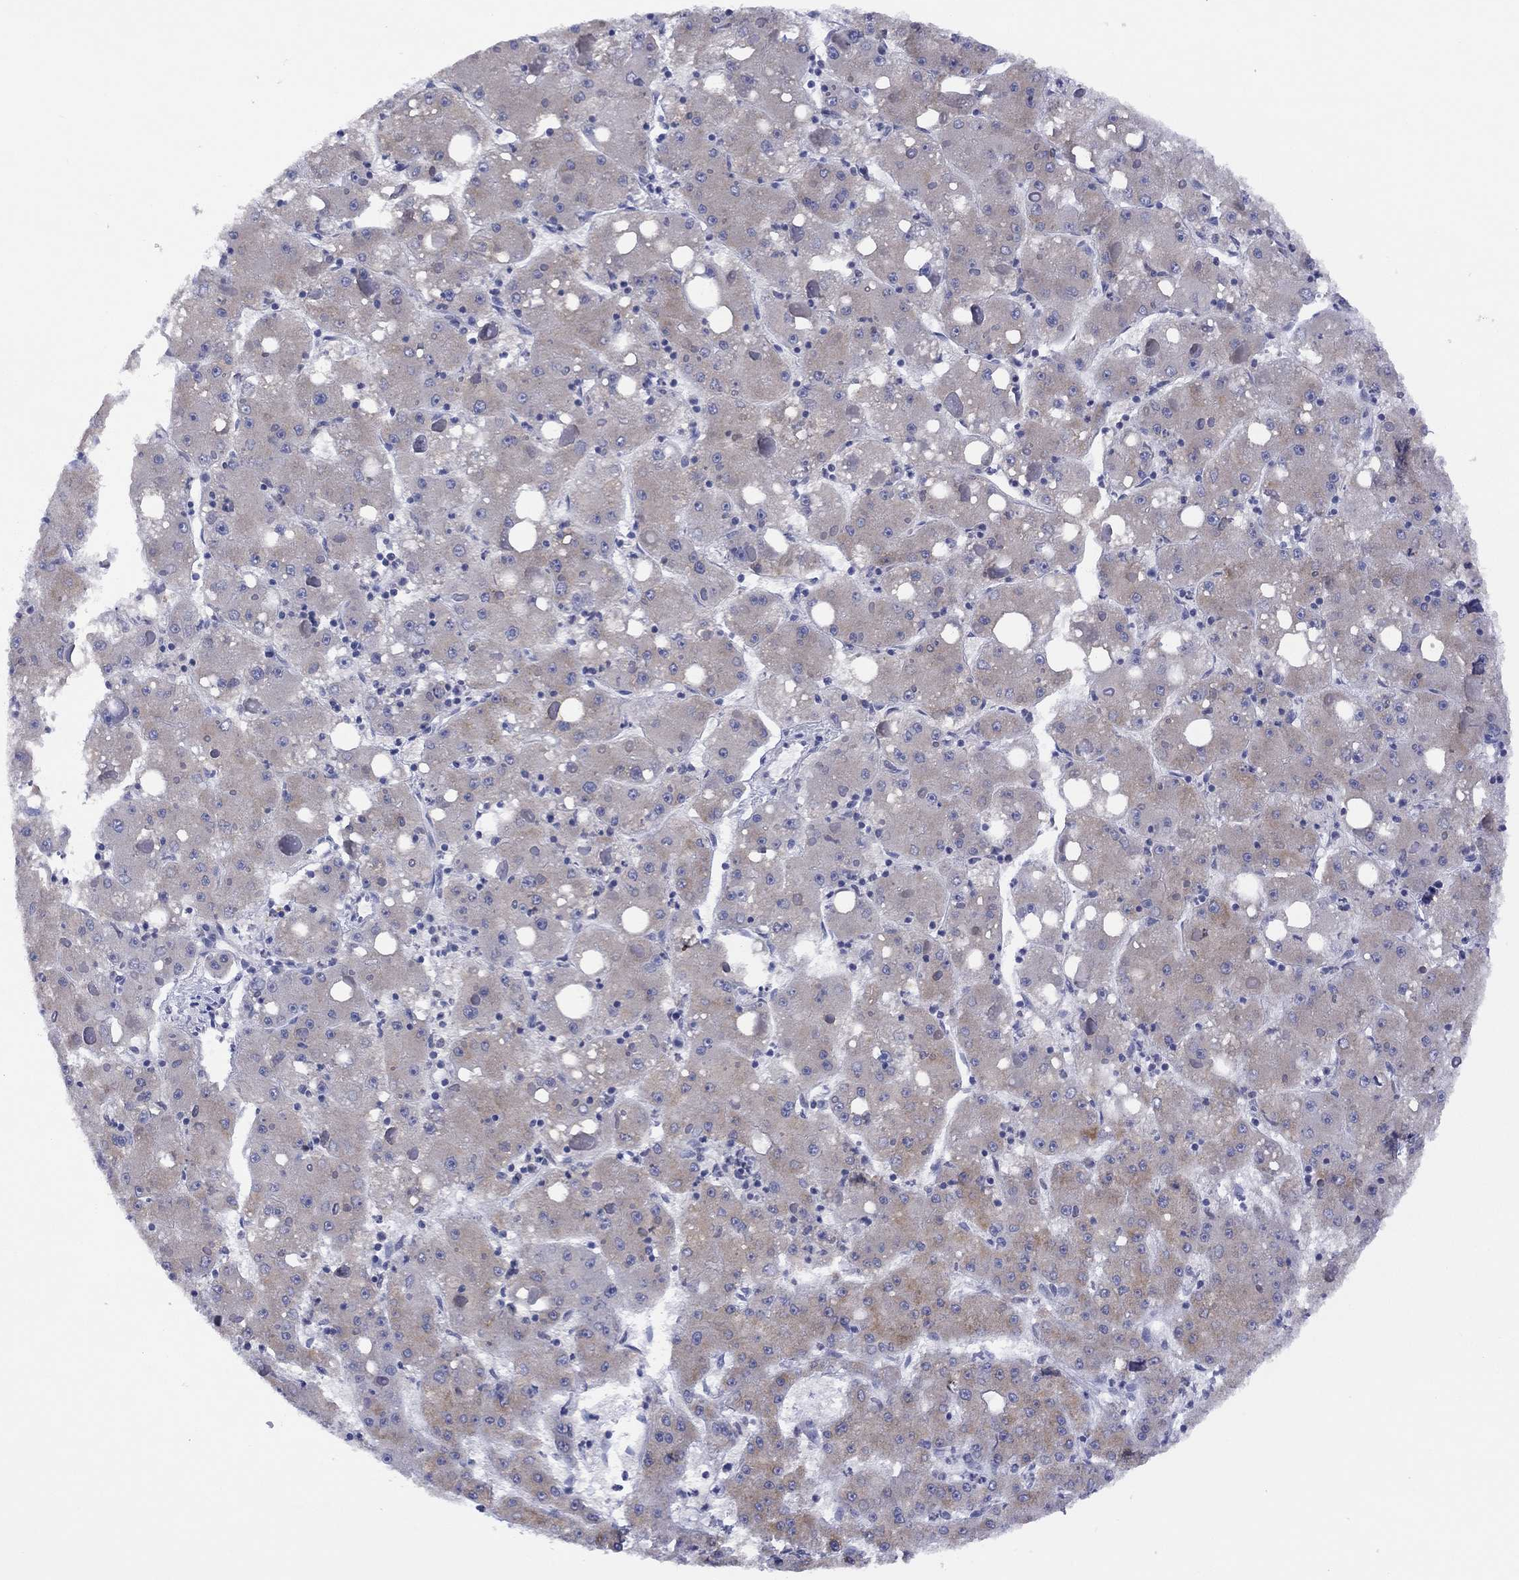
{"staining": {"intensity": "weak", "quantity": "25%-75%", "location": "cytoplasmic/membranous"}, "tissue": "liver cancer", "cell_type": "Tumor cells", "image_type": "cancer", "snomed": [{"axis": "morphology", "description": "Carcinoma, Hepatocellular, NOS"}, {"axis": "topography", "description": "Liver"}], "caption": "Brown immunohistochemical staining in human liver cancer (hepatocellular carcinoma) displays weak cytoplasmic/membranous staining in about 25%-75% of tumor cells.", "gene": "CYP2B6", "patient": {"sex": "male", "age": 73}}